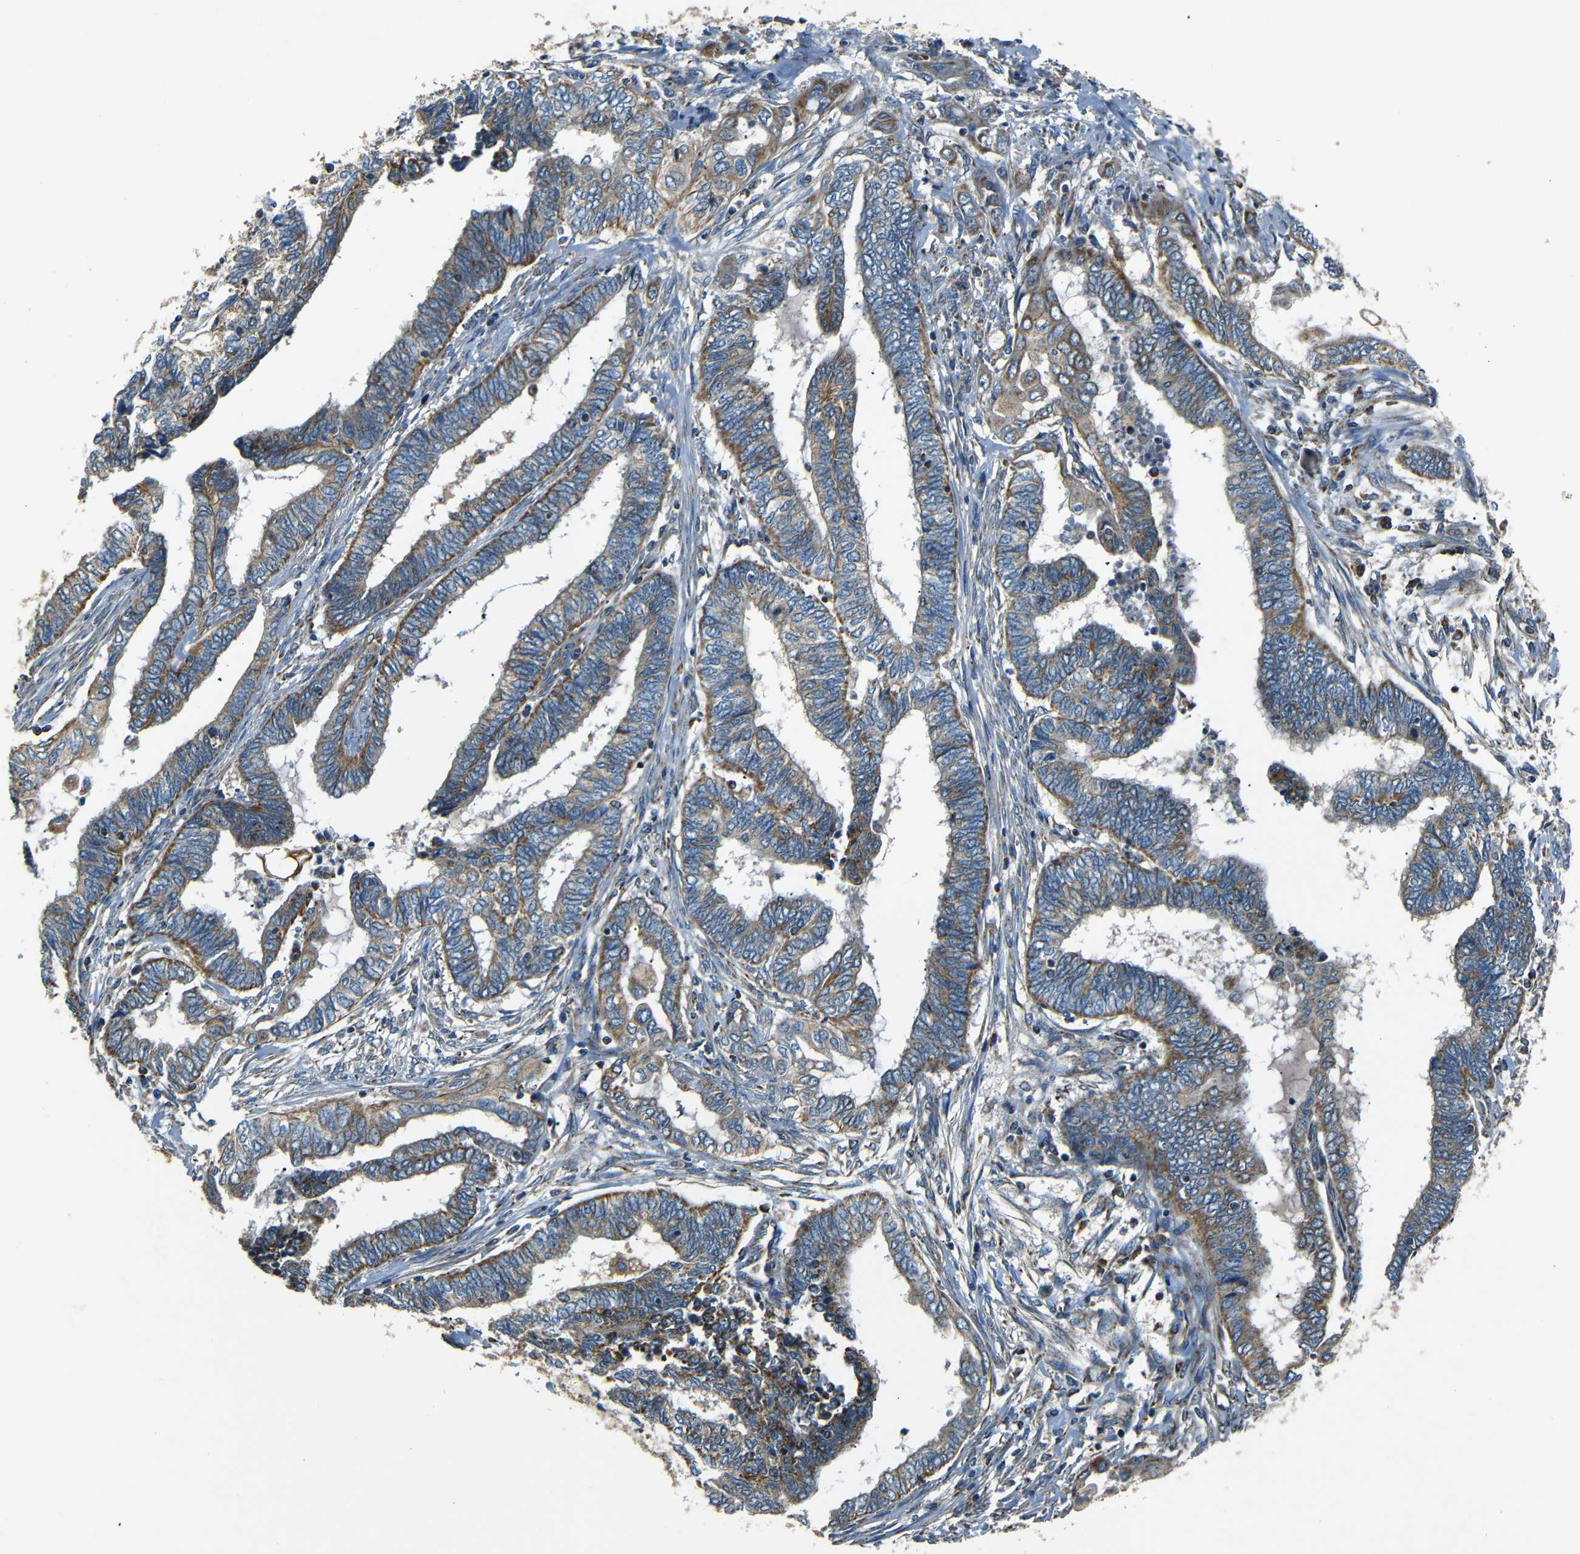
{"staining": {"intensity": "moderate", "quantity": ">75%", "location": "cytoplasmic/membranous"}, "tissue": "endometrial cancer", "cell_type": "Tumor cells", "image_type": "cancer", "snomed": [{"axis": "morphology", "description": "Adenocarcinoma, NOS"}, {"axis": "topography", "description": "Uterus"}, {"axis": "topography", "description": "Endometrium"}], "caption": "Immunohistochemical staining of human endometrial cancer (adenocarcinoma) demonstrates moderate cytoplasmic/membranous protein staining in about >75% of tumor cells.", "gene": "NETO2", "patient": {"sex": "female", "age": 70}}